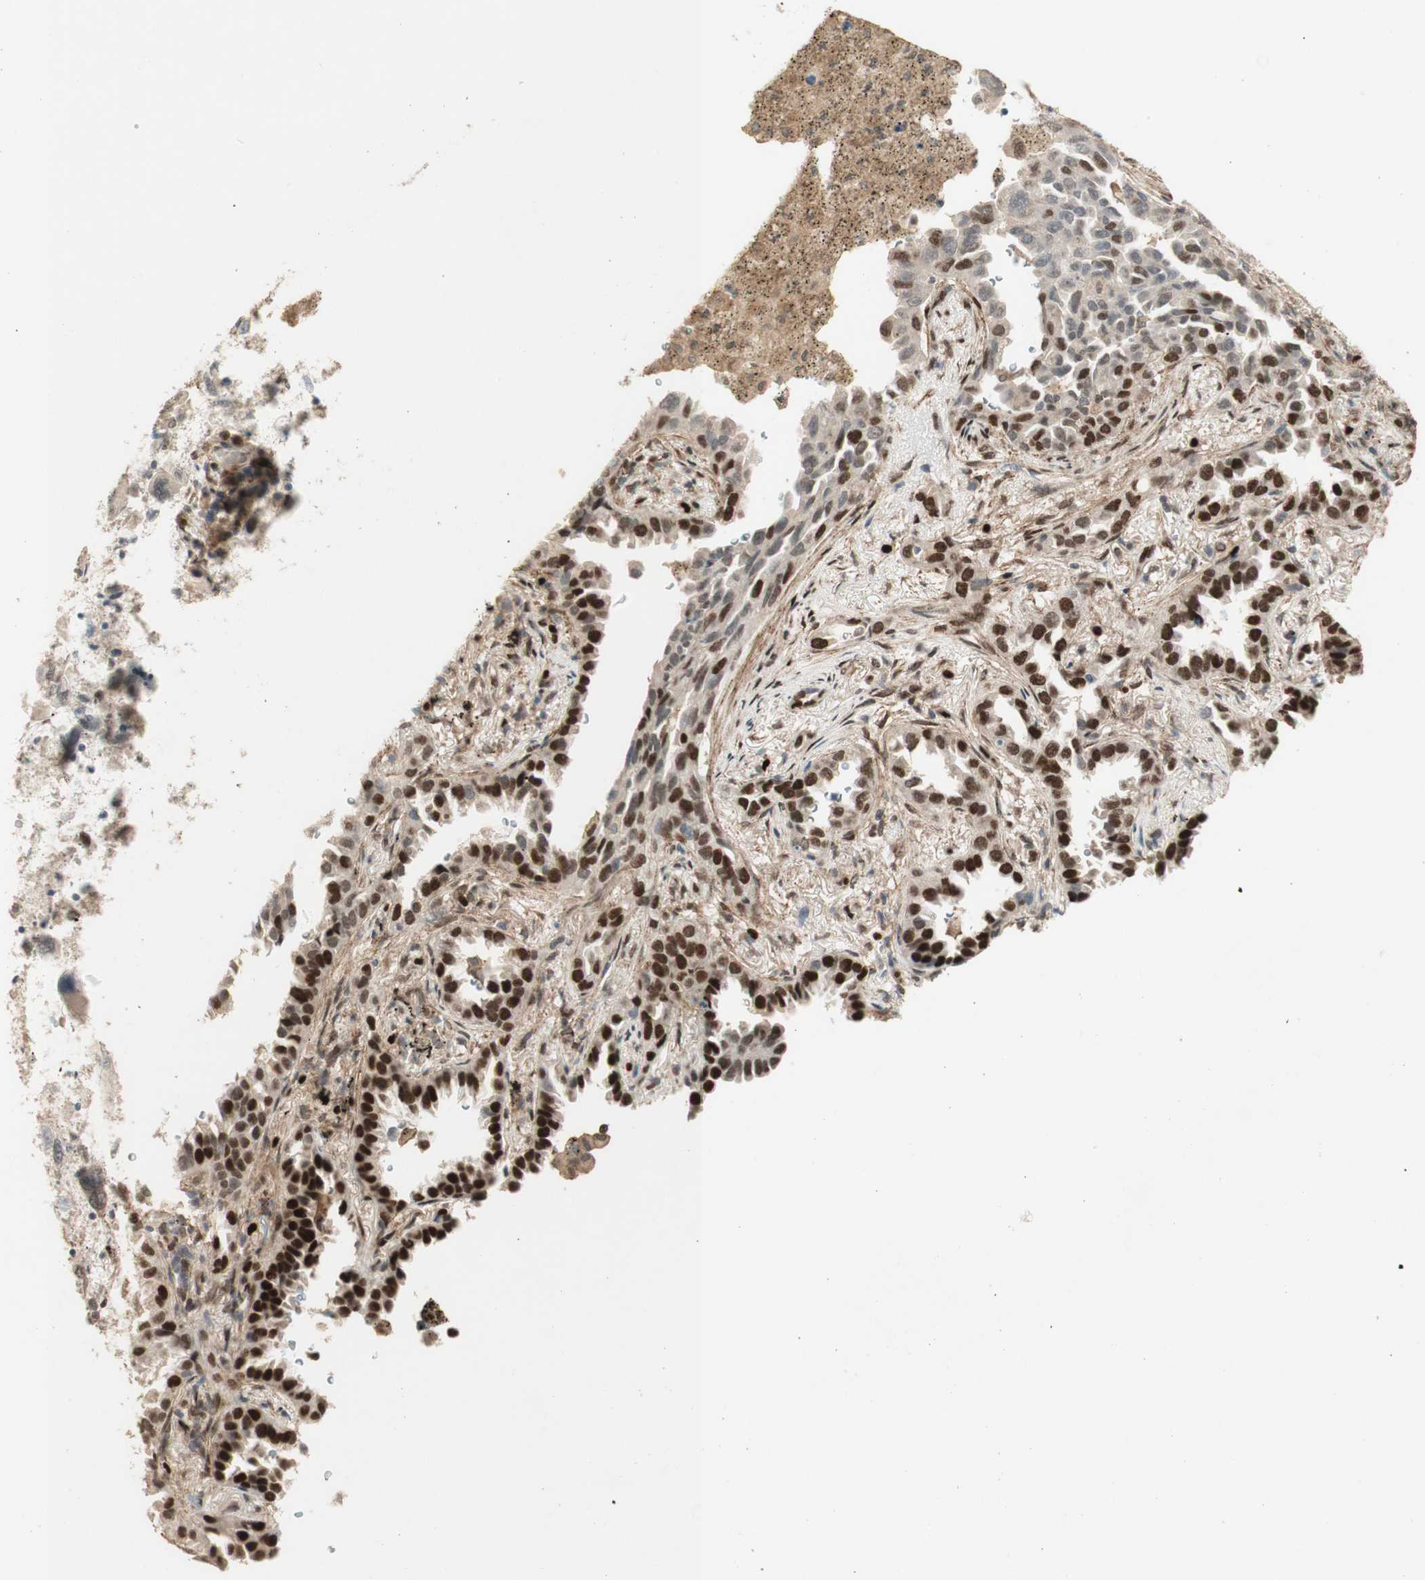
{"staining": {"intensity": "strong", "quantity": "25%-75%", "location": "nuclear"}, "tissue": "lung cancer", "cell_type": "Tumor cells", "image_type": "cancer", "snomed": [{"axis": "morphology", "description": "Normal tissue, NOS"}, {"axis": "morphology", "description": "Adenocarcinoma, NOS"}, {"axis": "topography", "description": "Lung"}], "caption": "The histopathology image demonstrates staining of lung cancer (adenocarcinoma), revealing strong nuclear protein positivity (brown color) within tumor cells. The protein of interest is stained brown, and the nuclei are stained in blue (DAB (3,3'-diaminobenzidine) IHC with brightfield microscopy, high magnification).", "gene": "FOXP1", "patient": {"sex": "male", "age": 59}}